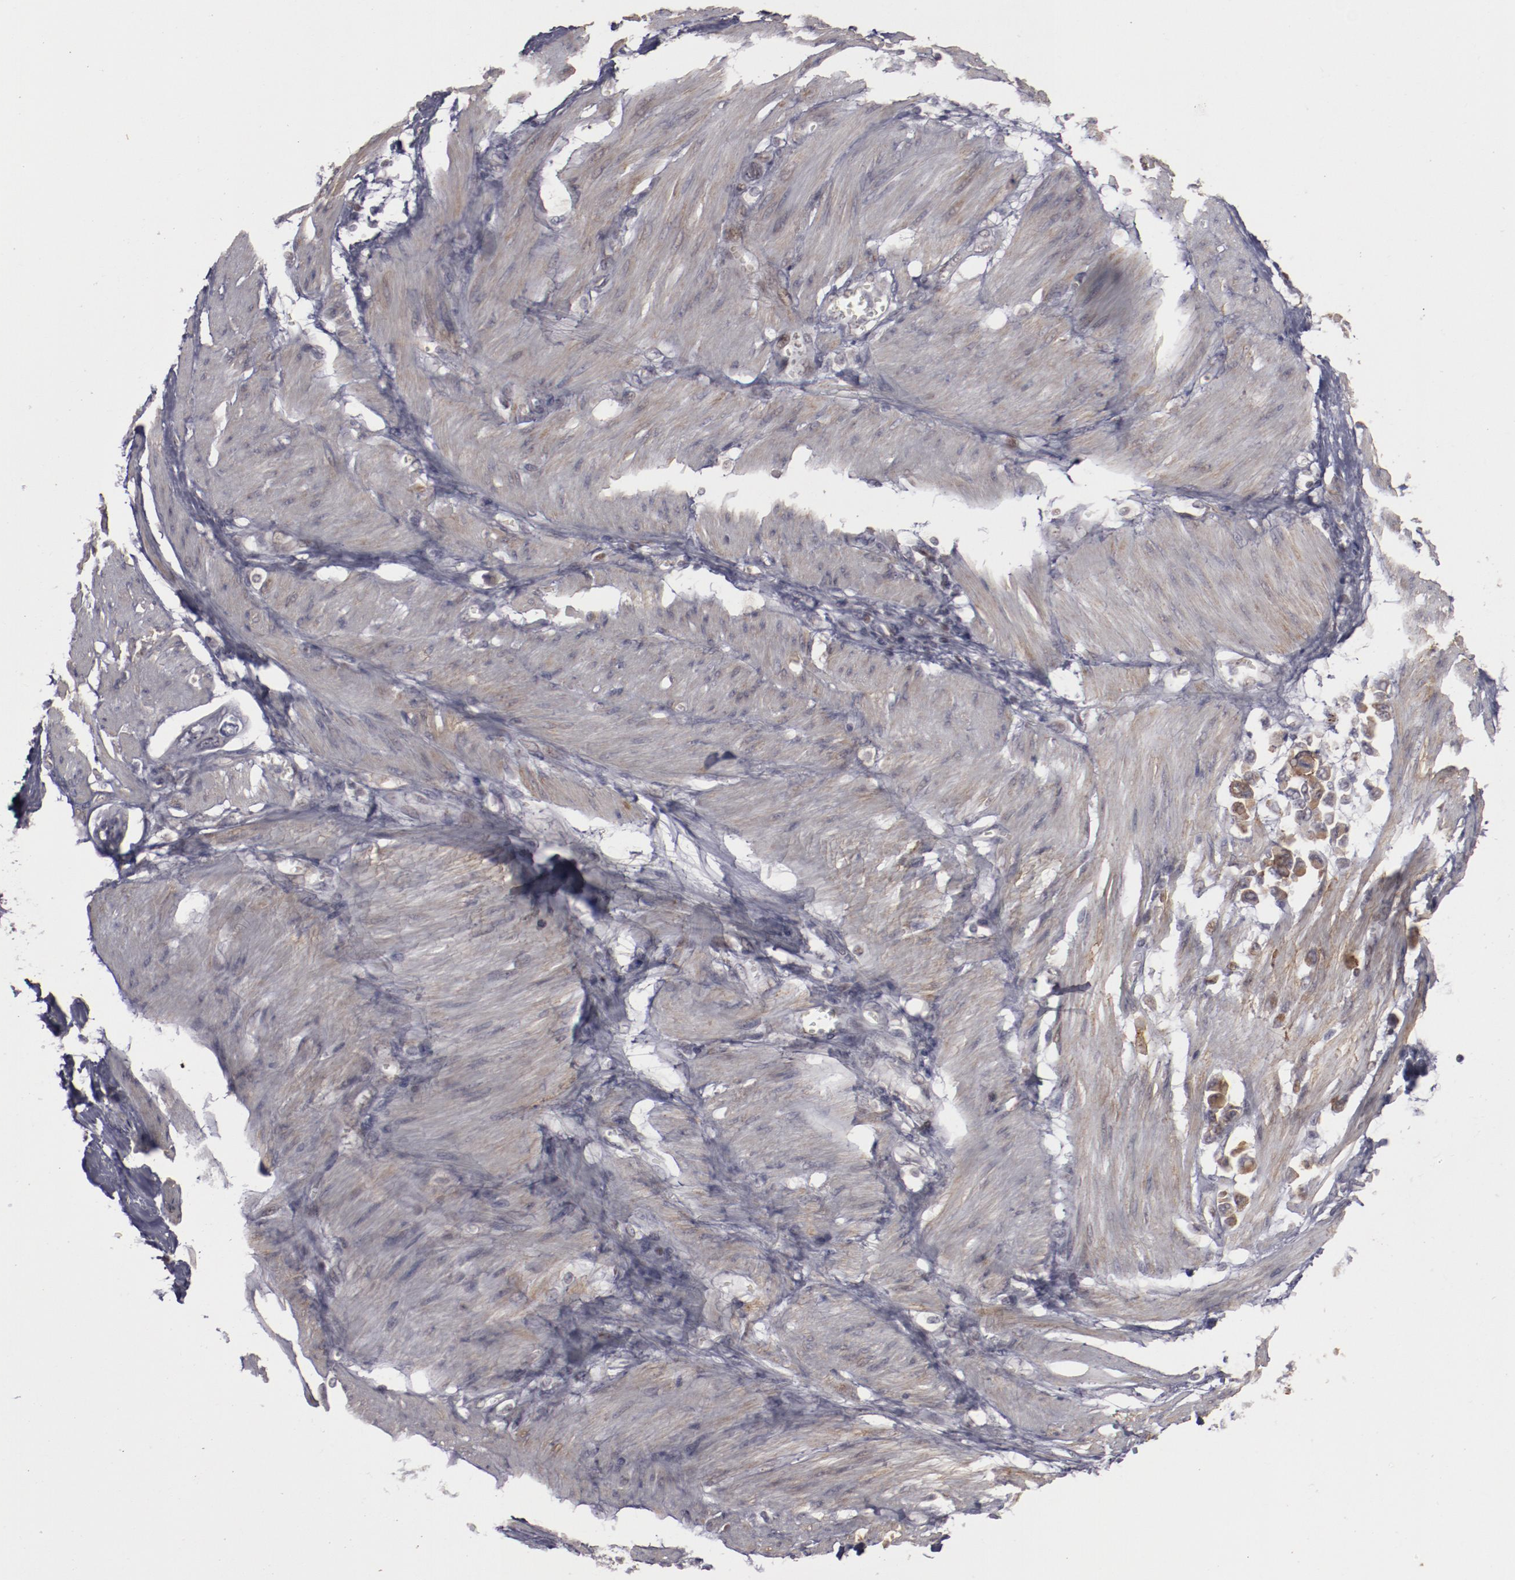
{"staining": {"intensity": "negative", "quantity": "none", "location": "none"}, "tissue": "stomach cancer", "cell_type": "Tumor cells", "image_type": "cancer", "snomed": [{"axis": "morphology", "description": "Adenocarcinoma, NOS"}, {"axis": "topography", "description": "Stomach"}], "caption": "This is a histopathology image of IHC staining of stomach cancer, which shows no staining in tumor cells.", "gene": "LEF1", "patient": {"sex": "male", "age": 78}}